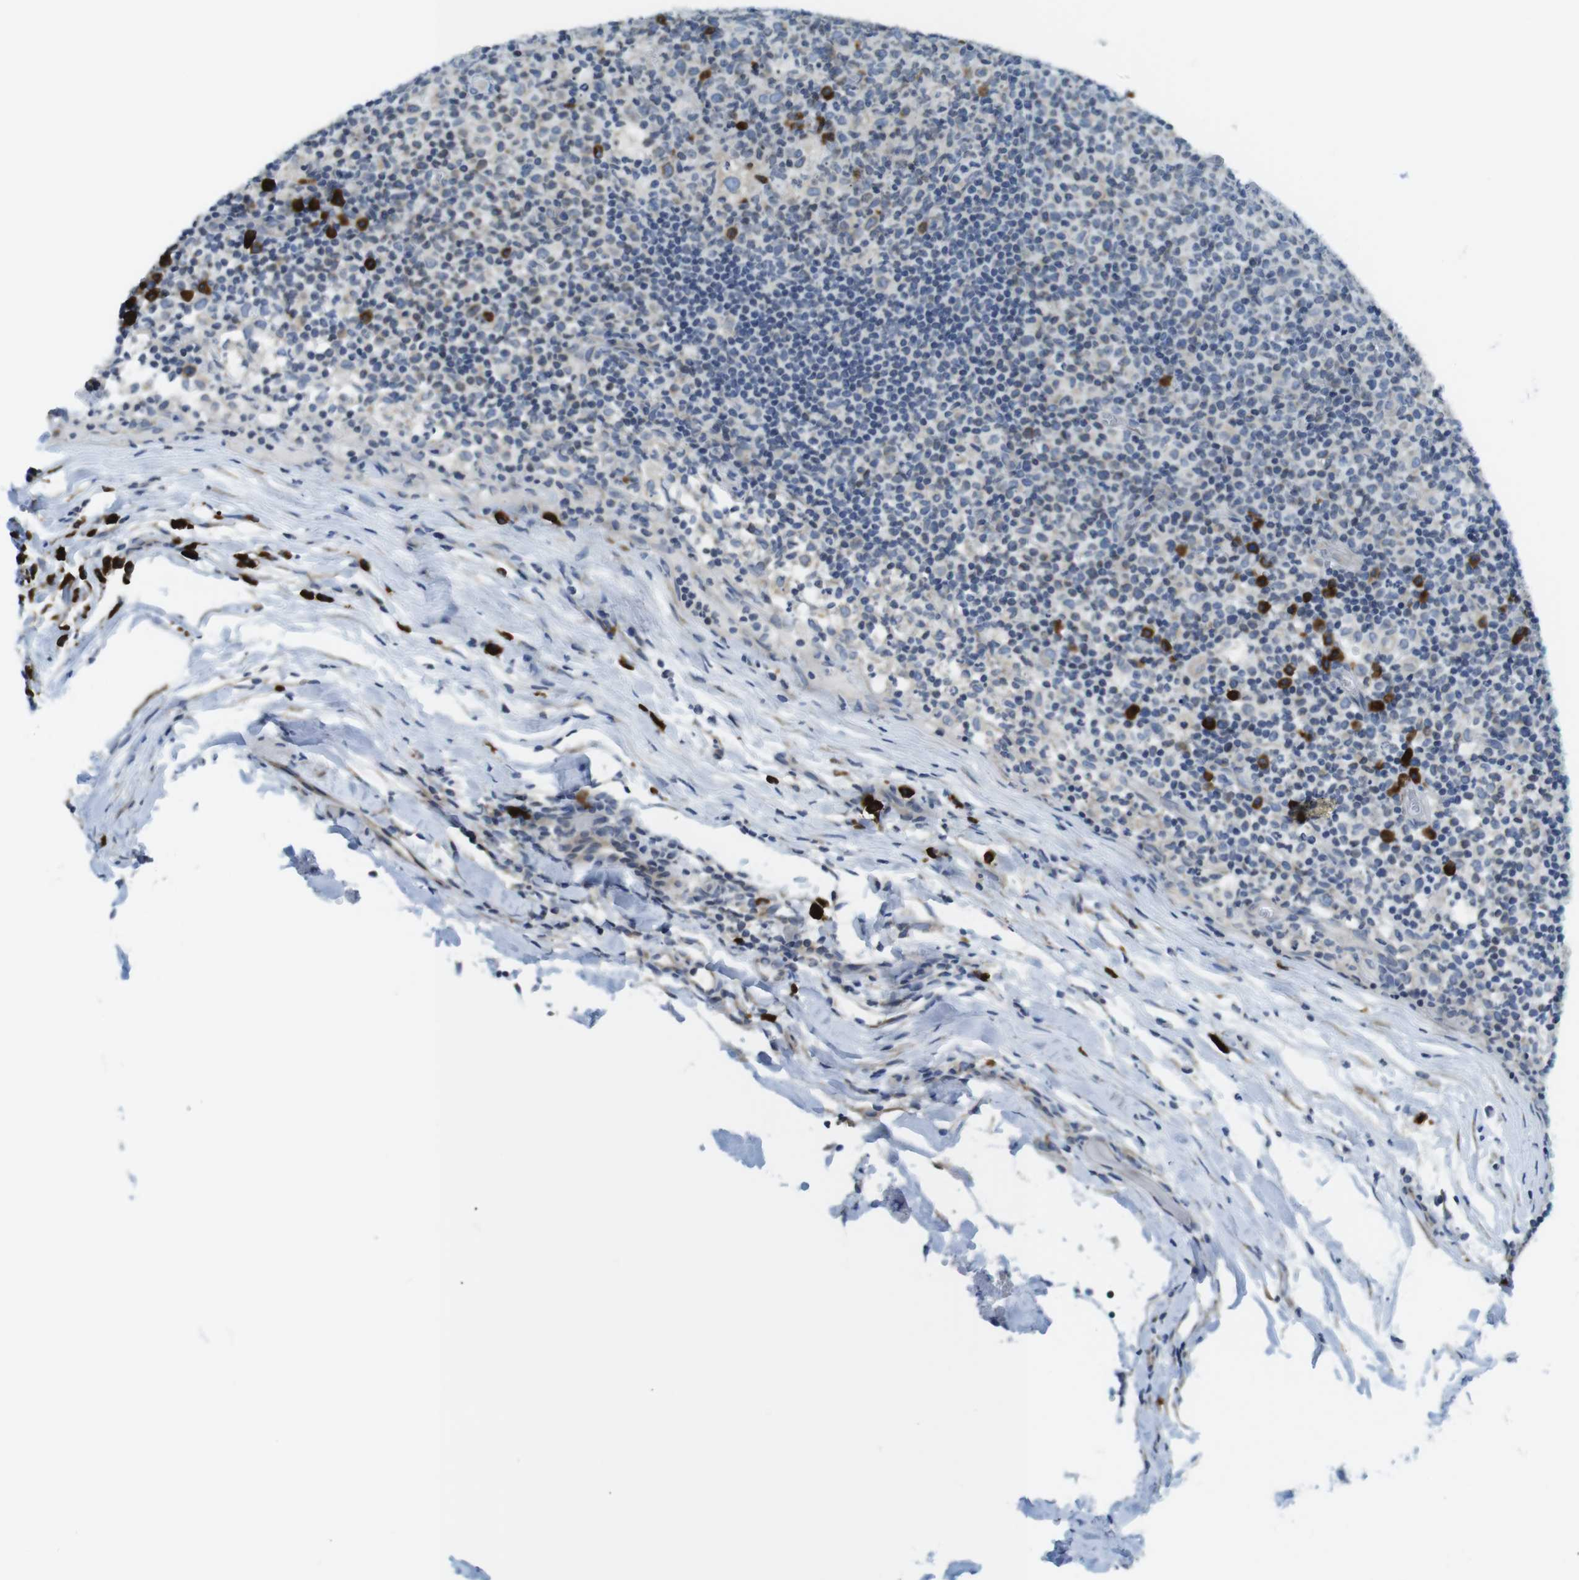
{"staining": {"intensity": "negative", "quantity": "none", "location": "none"}, "tissue": "lymph node", "cell_type": "Germinal center cells", "image_type": "normal", "snomed": [{"axis": "morphology", "description": "Normal tissue, NOS"}, {"axis": "morphology", "description": "Inflammation, NOS"}, {"axis": "topography", "description": "Lymph node"}], "caption": "Immunohistochemical staining of normal lymph node displays no significant staining in germinal center cells. The staining is performed using DAB (3,3'-diaminobenzidine) brown chromogen with nuclei counter-stained in using hematoxylin.", "gene": "CLPTM1L", "patient": {"sex": "male", "age": 55}}